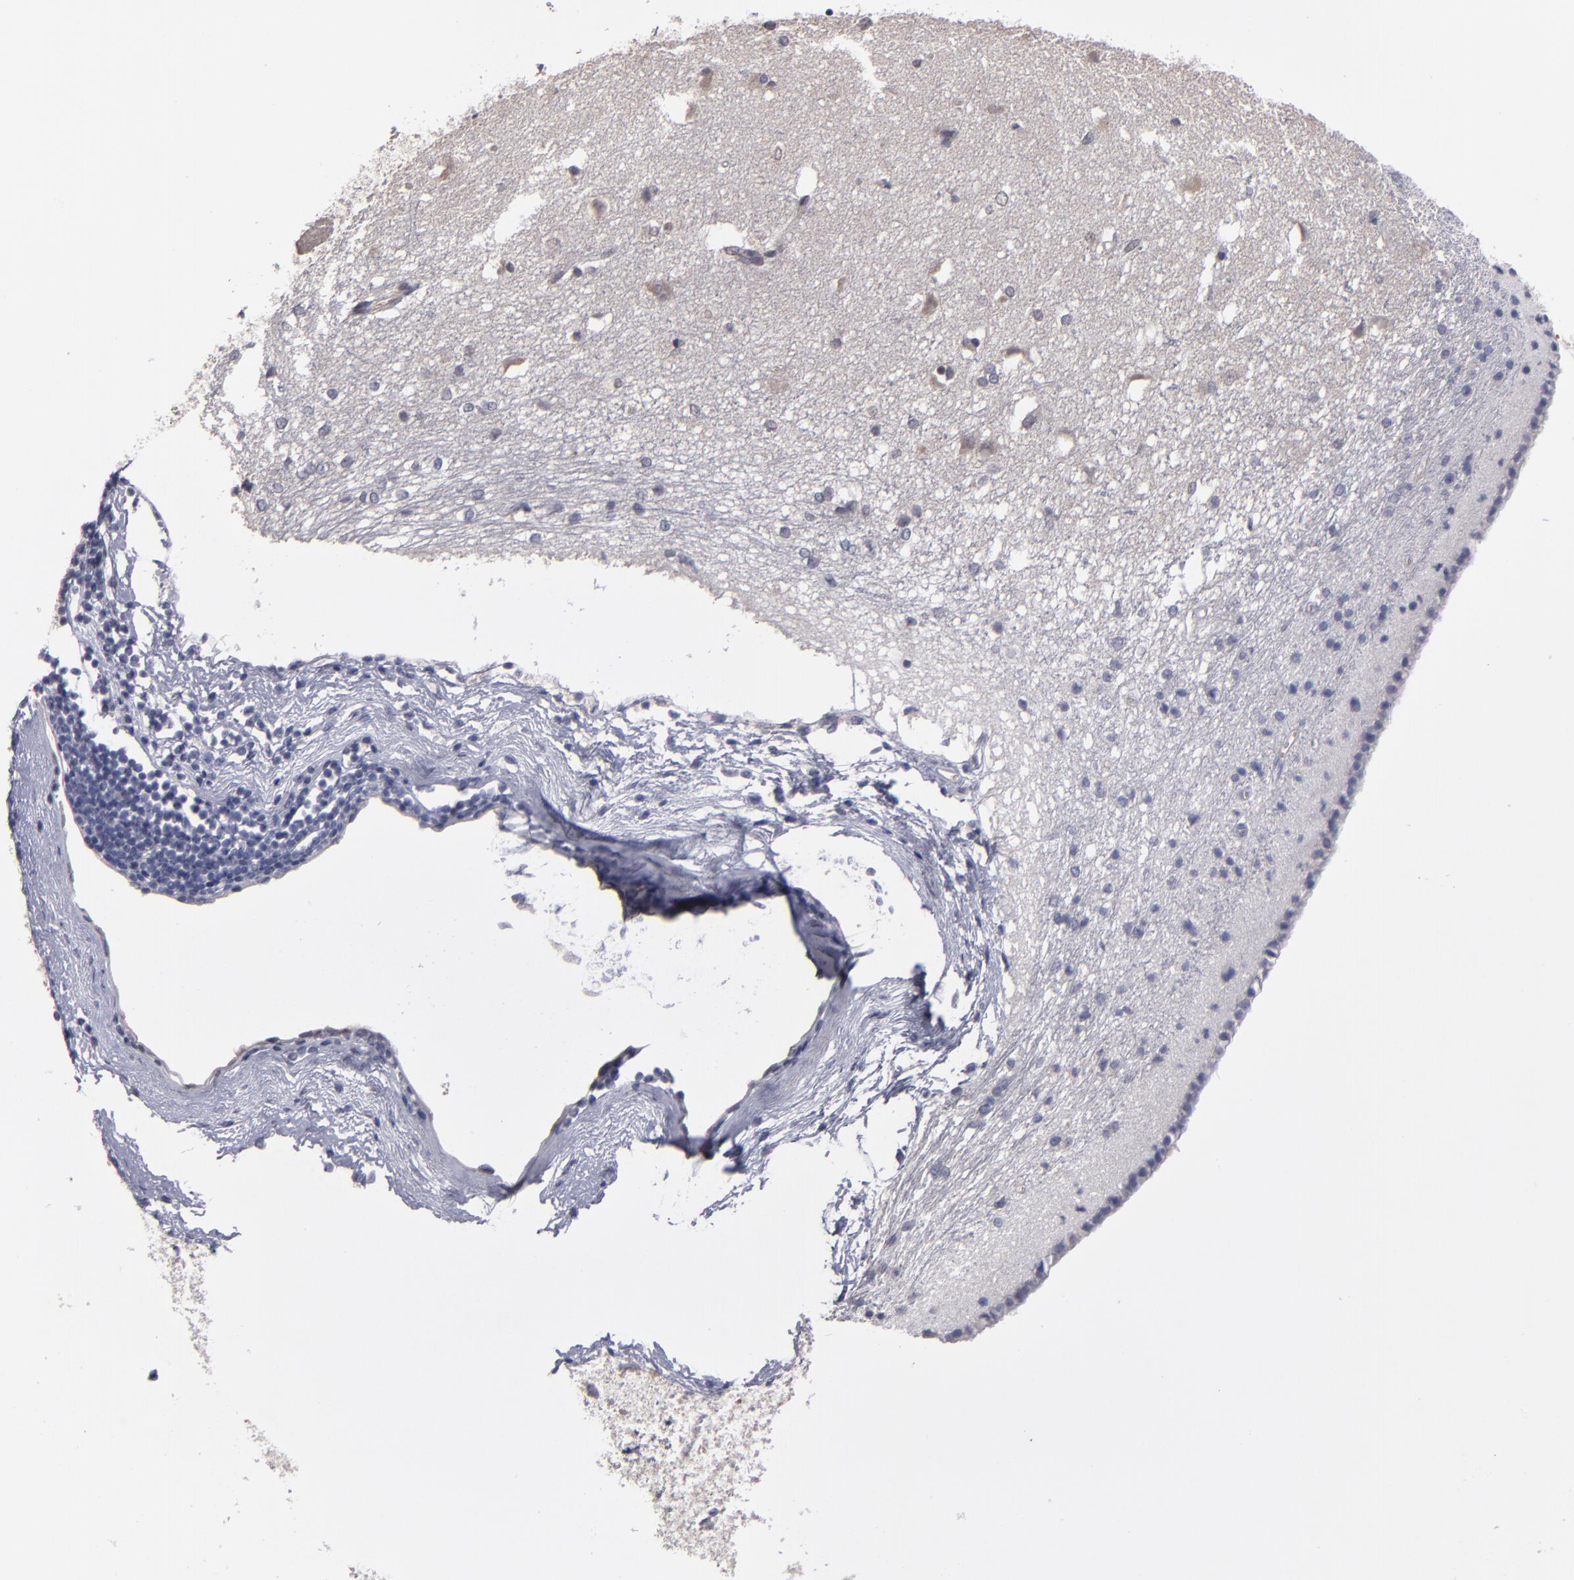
{"staining": {"intensity": "negative", "quantity": "none", "location": "none"}, "tissue": "caudate", "cell_type": "Glial cells", "image_type": "normal", "snomed": [{"axis": "morphology", "description": "Normal tissue, NOS"}, {"axis": "topography", "description": "Lateral ventricle wall"}], "caption": "High magnification brightfield microscopy of benign caudate stained with DAB (3,3'-diaminobenzidine) (brown) and counterstained with hematoxylin (blue): glial cells show no significant expression. (Brightfield microscopy of DAB immunohistochemistry (IHC) at high magnification).", "gene": "ITIH4", "patient": {"sex": "female", "age": 19}}